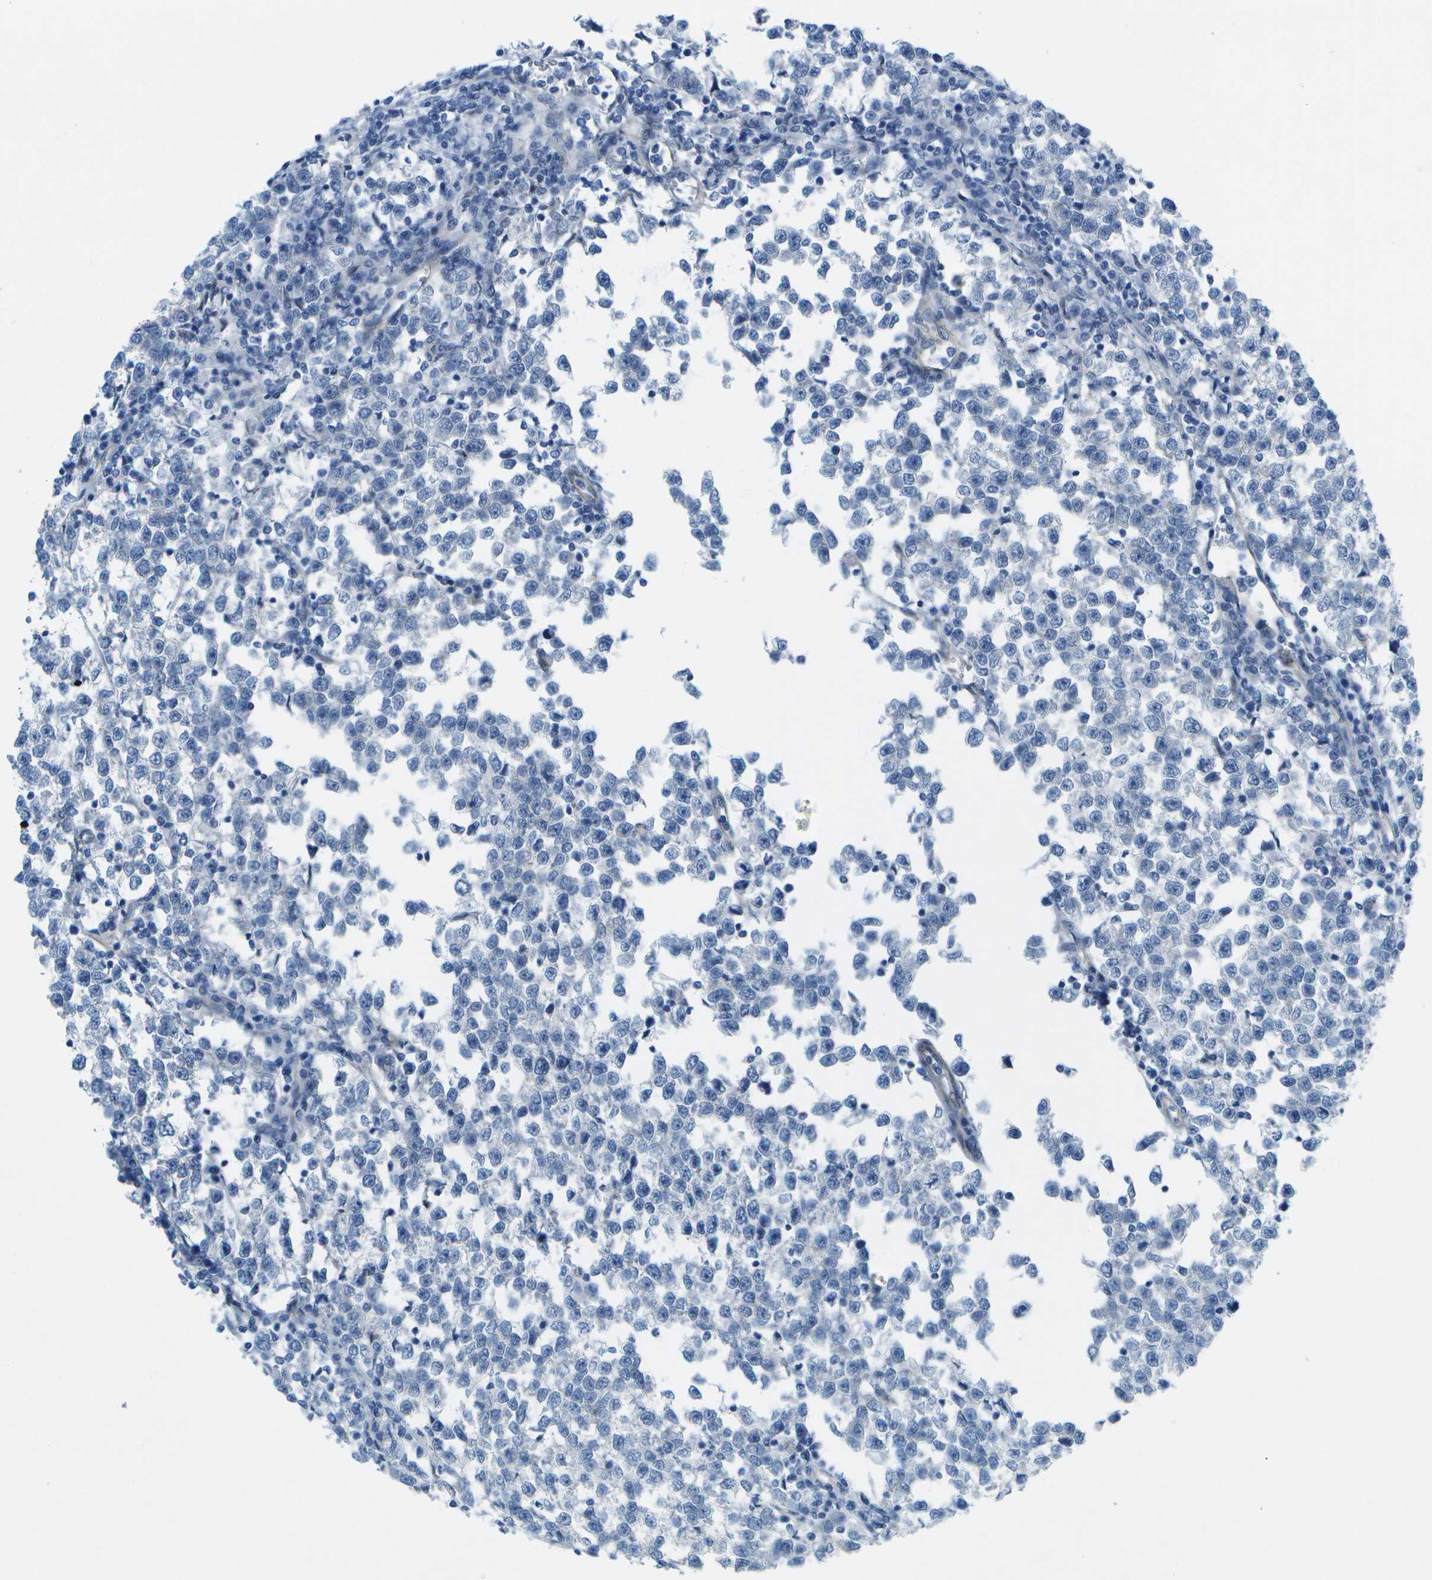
{"staining": {"intensity": "negative", "quantity": "none", "location": "none"}, "tissue": "testis cancer", "cell_type": "Tumor cells", "image_type": "cancer", "snomed": [{"axis": "morphology", "description": "Normal tissue, NOS"}, {"axis": "morphology", "description": "Seminoma, NOS"}, {"axis": "topography", "description": "Testis"}], "caption": "Tumor cells are negative for brown protein staining in testis cancer. (Stains: DAB immunohistochemistry with hematoxylin counter stain, Microscopy: brightfield microscopy at high magnification).", "gene": "SORBS3", "patient": {"sex": "male", "age": 43}}